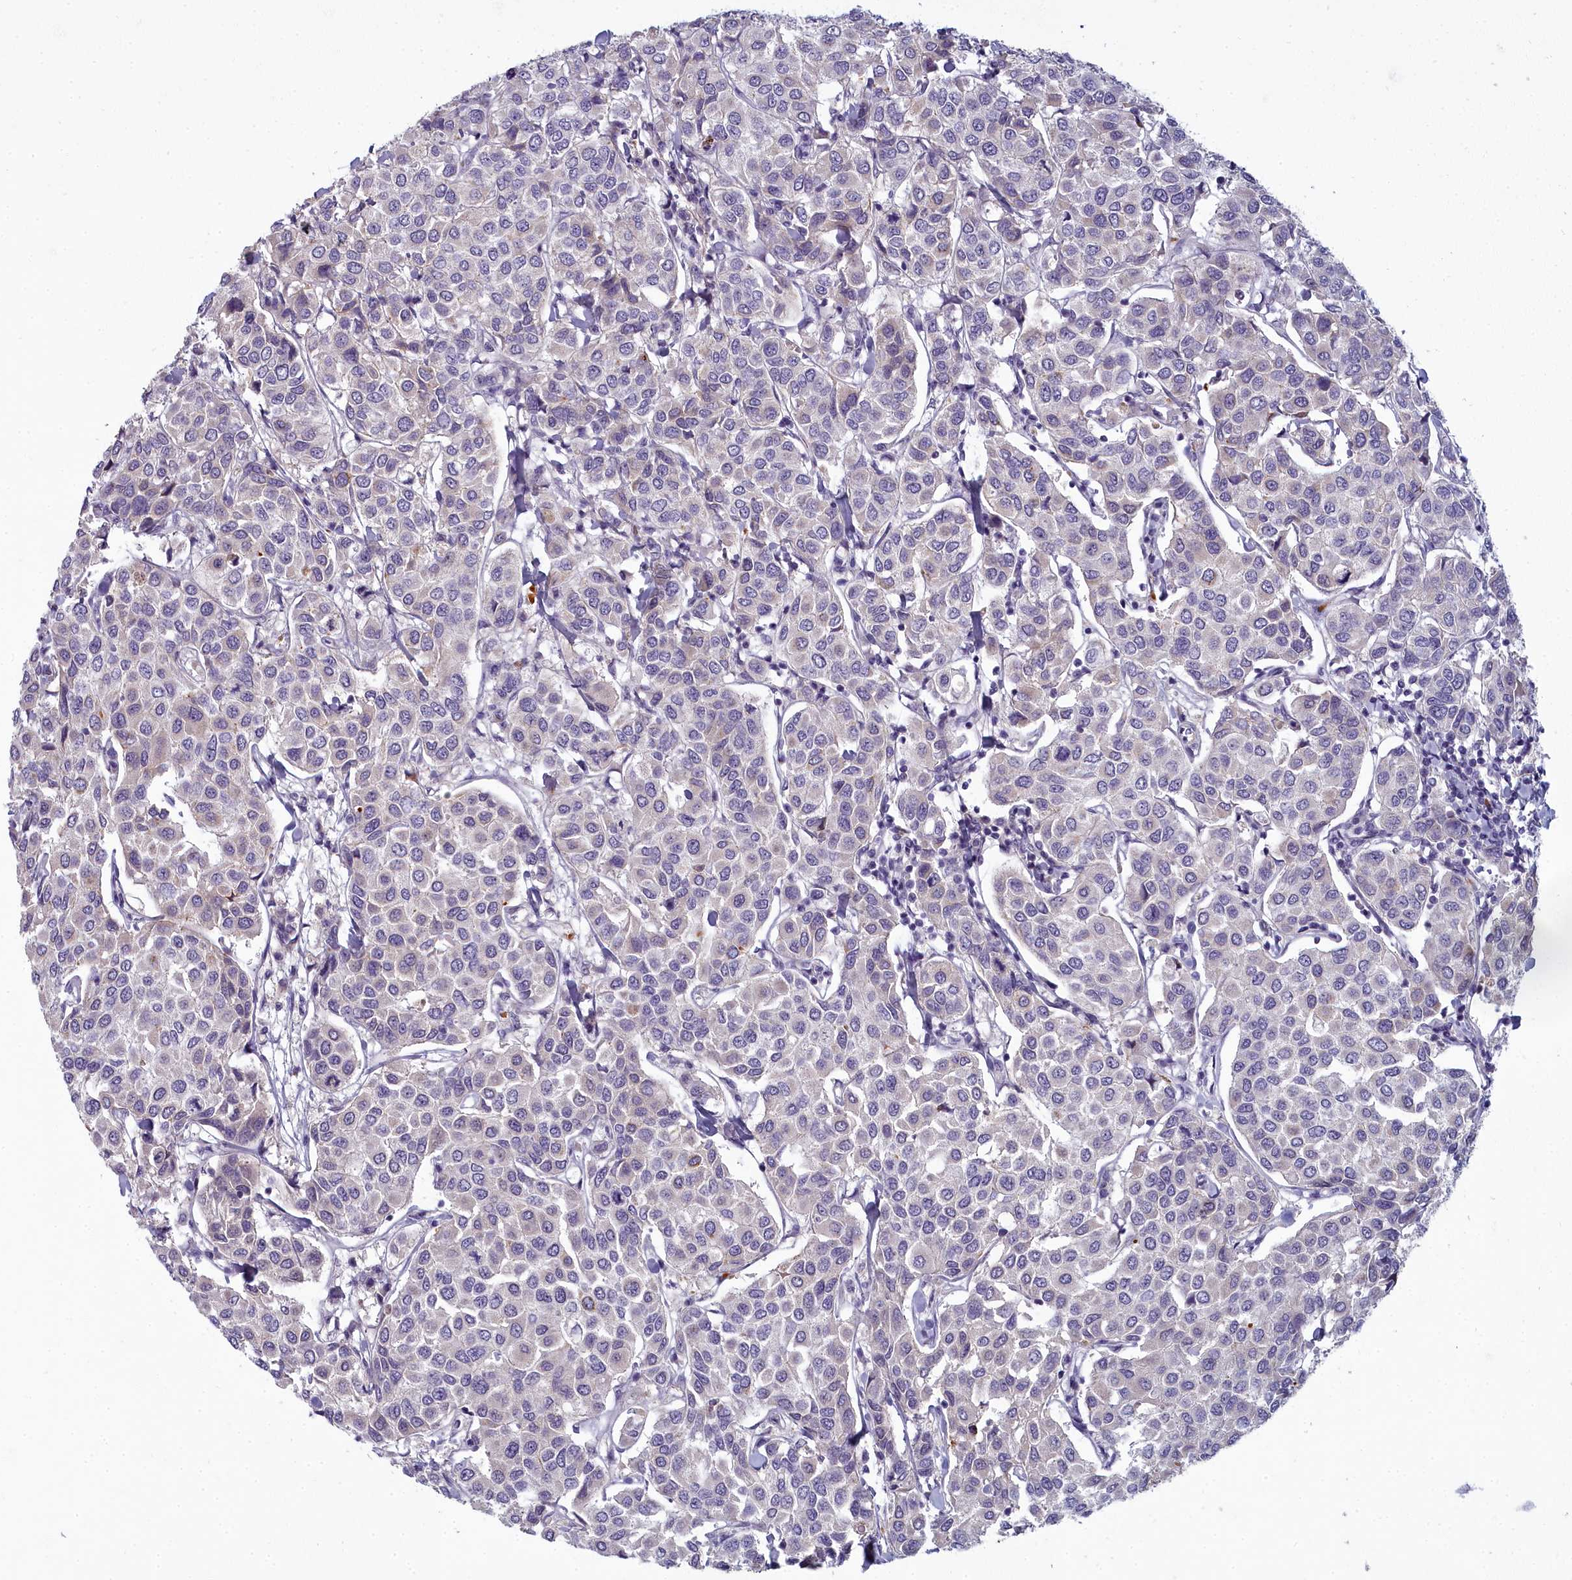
{"staining": {"intensity": "negative", "quantity": "none", "location": "none"}, "tissue": "breast cancer", "cell_type": "Tumor cells", "image_type": "cancer", "snomed": [{"axis": "morphology", "description": "Duct carcinoma"}, {"axis": "topography", "description": "Breast"}], "caption": "DAB immunohistochemical staining of breast cancer (invasive ductal carcinoma) shows no significant expression in tumor cells.", "gene": "ARL15", "patient": {"sex": "female", "age": 55}}